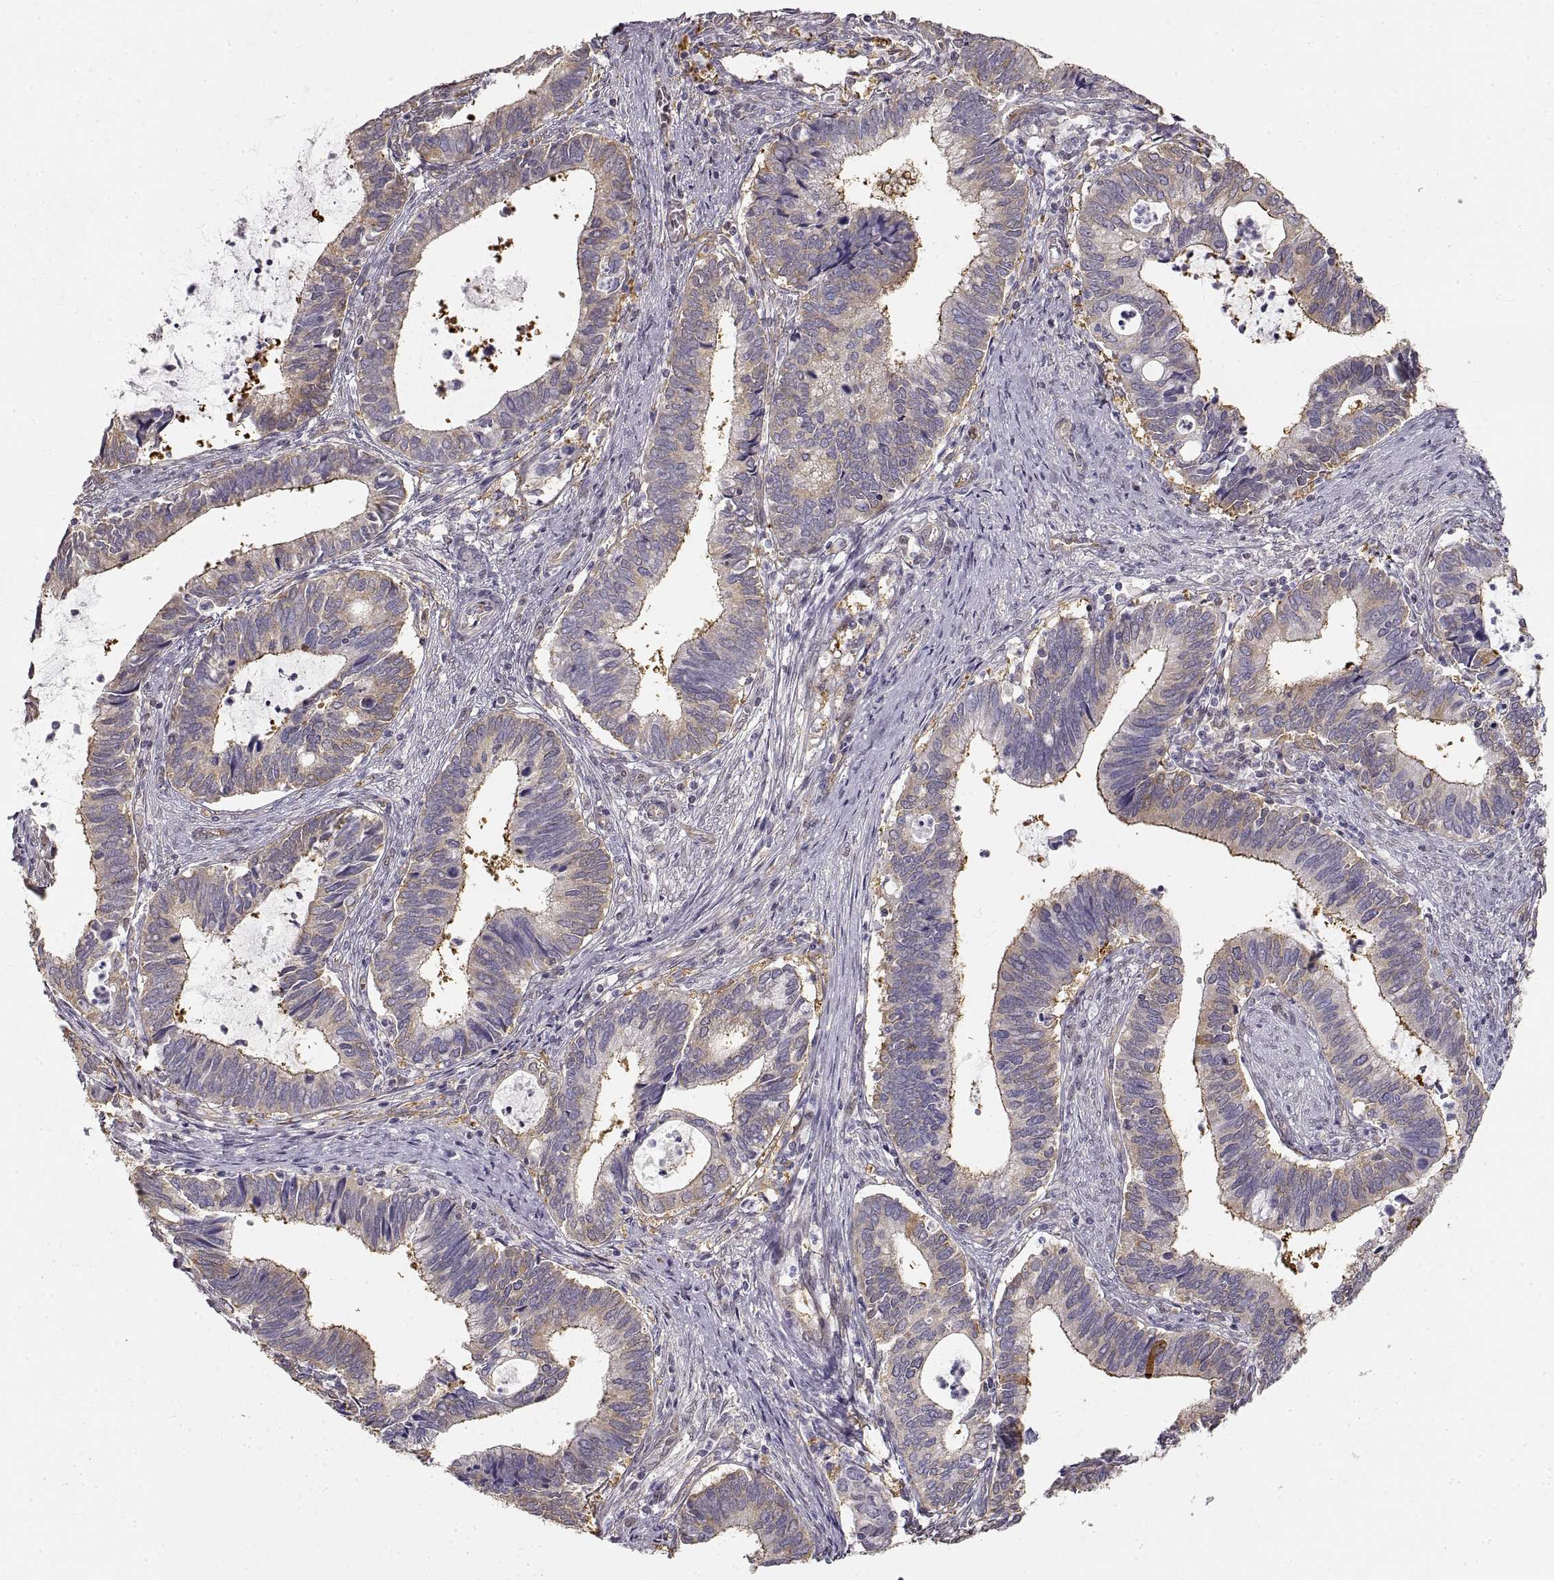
{"staining": {"intensity": "moderate", "quantity": "<25%", "location": "cytoplasmic/membranous"}, "tissue": "cervical cancer", "cell_type": "Tumor cells", "image_type": "cancer", "snomed": [{"axis": "morphology", "description": "Adenocarcinoma, NOS"}, {"axis": "topography", "description": "Cervix"}], "caption": "Immunohistochemistry (IHC) micrograph of human adenocarcinoma (cervical) stained for a protein (brown), which shows low levels of moderate cytoplasmic/membranous positivity in approximately <25% of tumor cells.", "gene": "HSP90AB1", "patient": {"sex": "female", "age": 42}}